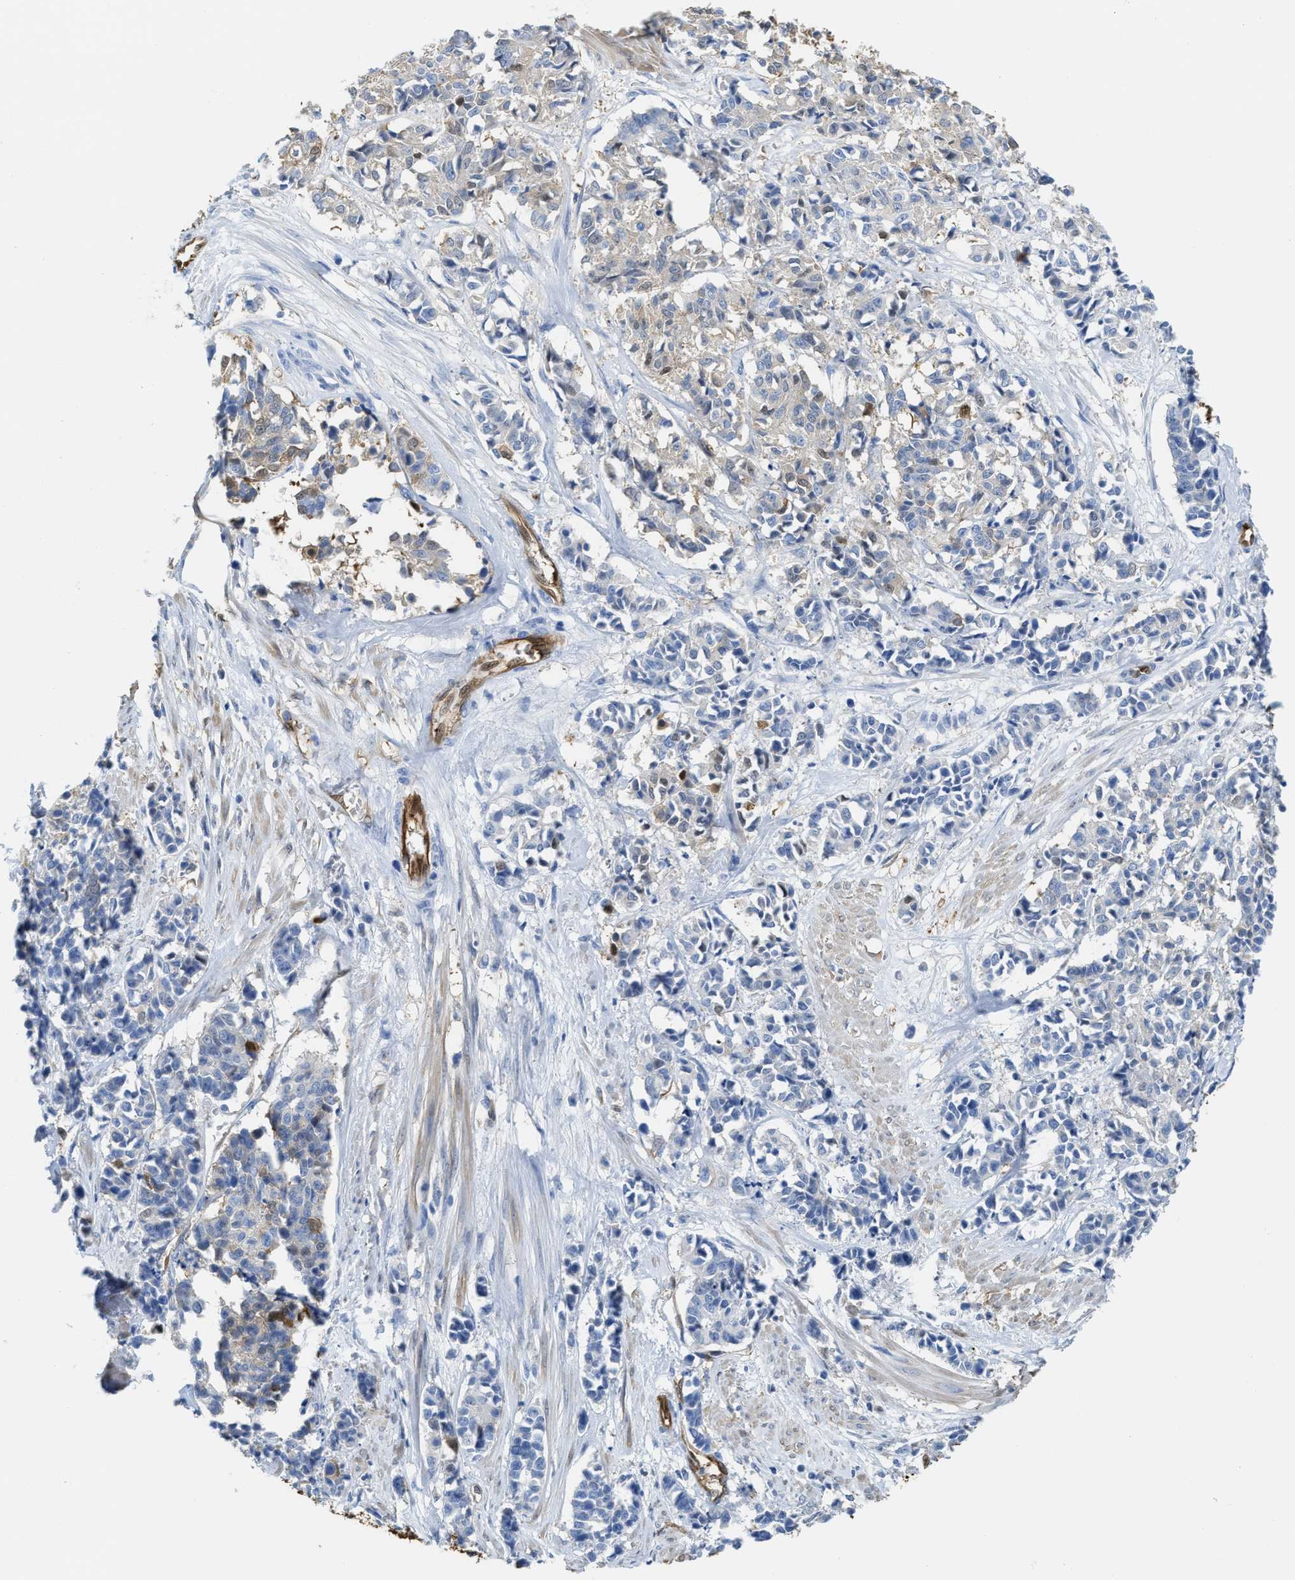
{"staining": {"intensity": "weak", "quantity": "<25%", "location": "cytoplasmic/membranous"}, "tissue": "cervical cancer", "cell_type": "Tumor cells", "image_type": "cancer", "snomed": [{"axis": "morphology", "description": "Squamous cell carcinoma, NOS"}, {"axis": "topography", "description": "Cervix"}], "caption": "Immunohistochemical staining of cervical cancer (squamous cell carcinoma) reveals no significant staining in tumor cells.", "gene": "ASS1", "patient": {"sex": "female", "age": 35}}